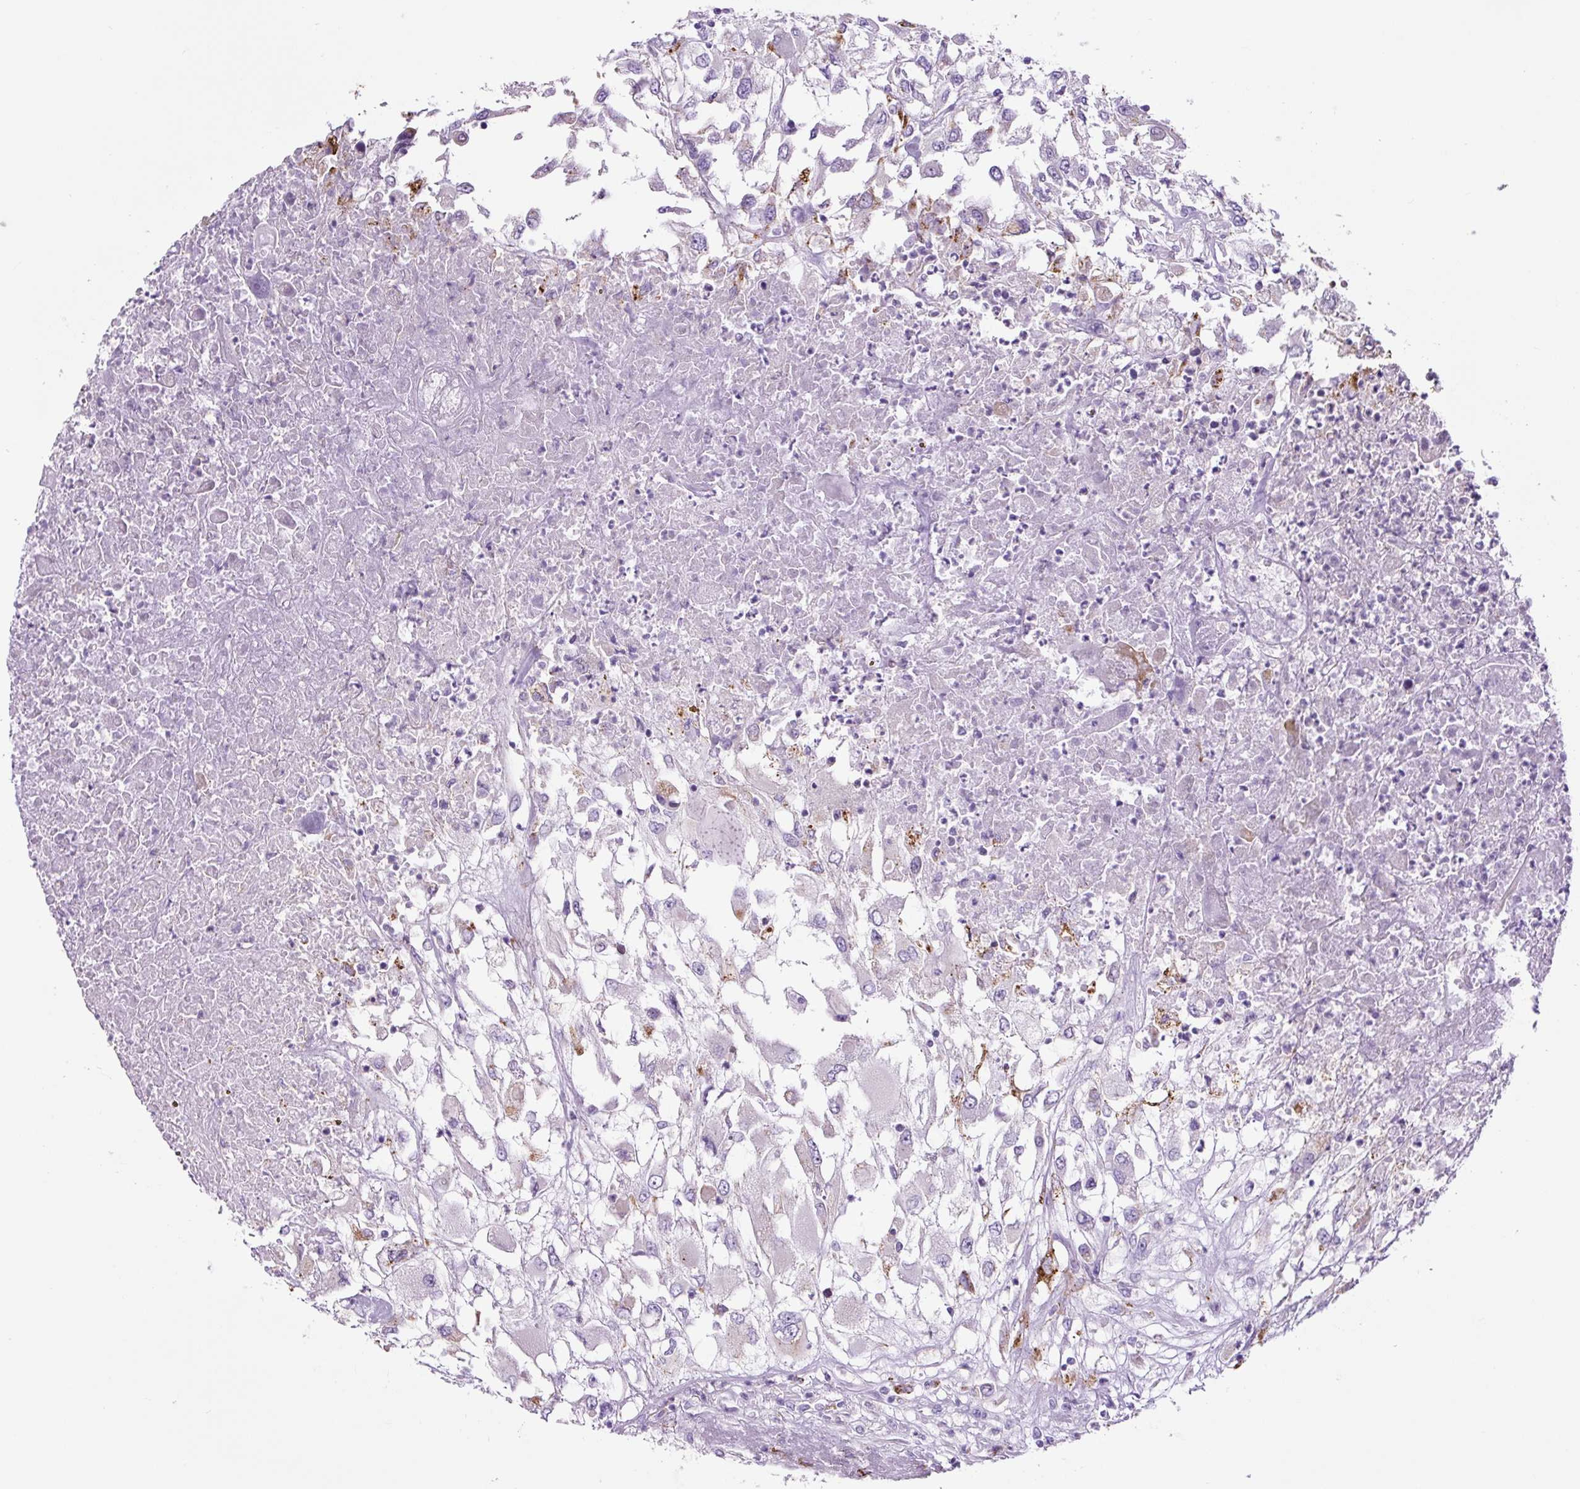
{"staining": {"intensity": "moderate", "quantity": "<25%", "location": "cytoplasmic/membranous"}, "tissue": "renal cancer", "cell_type": "Tumor cells", "image_type": "cancer", "snomed": [{"axis": "morphology", "description": "Adenocarcinoma, NOS"}, {"axis": "topography", "description": "Kidney"}], "caption": "Immunohistochemistry (IHC) of renal cancer shows low levels of moderate cytoplasmic/membranous staining in about <25% of tumor cells.", "gene": "LCN10", "patient": {"sex": "female", "age": 52}}